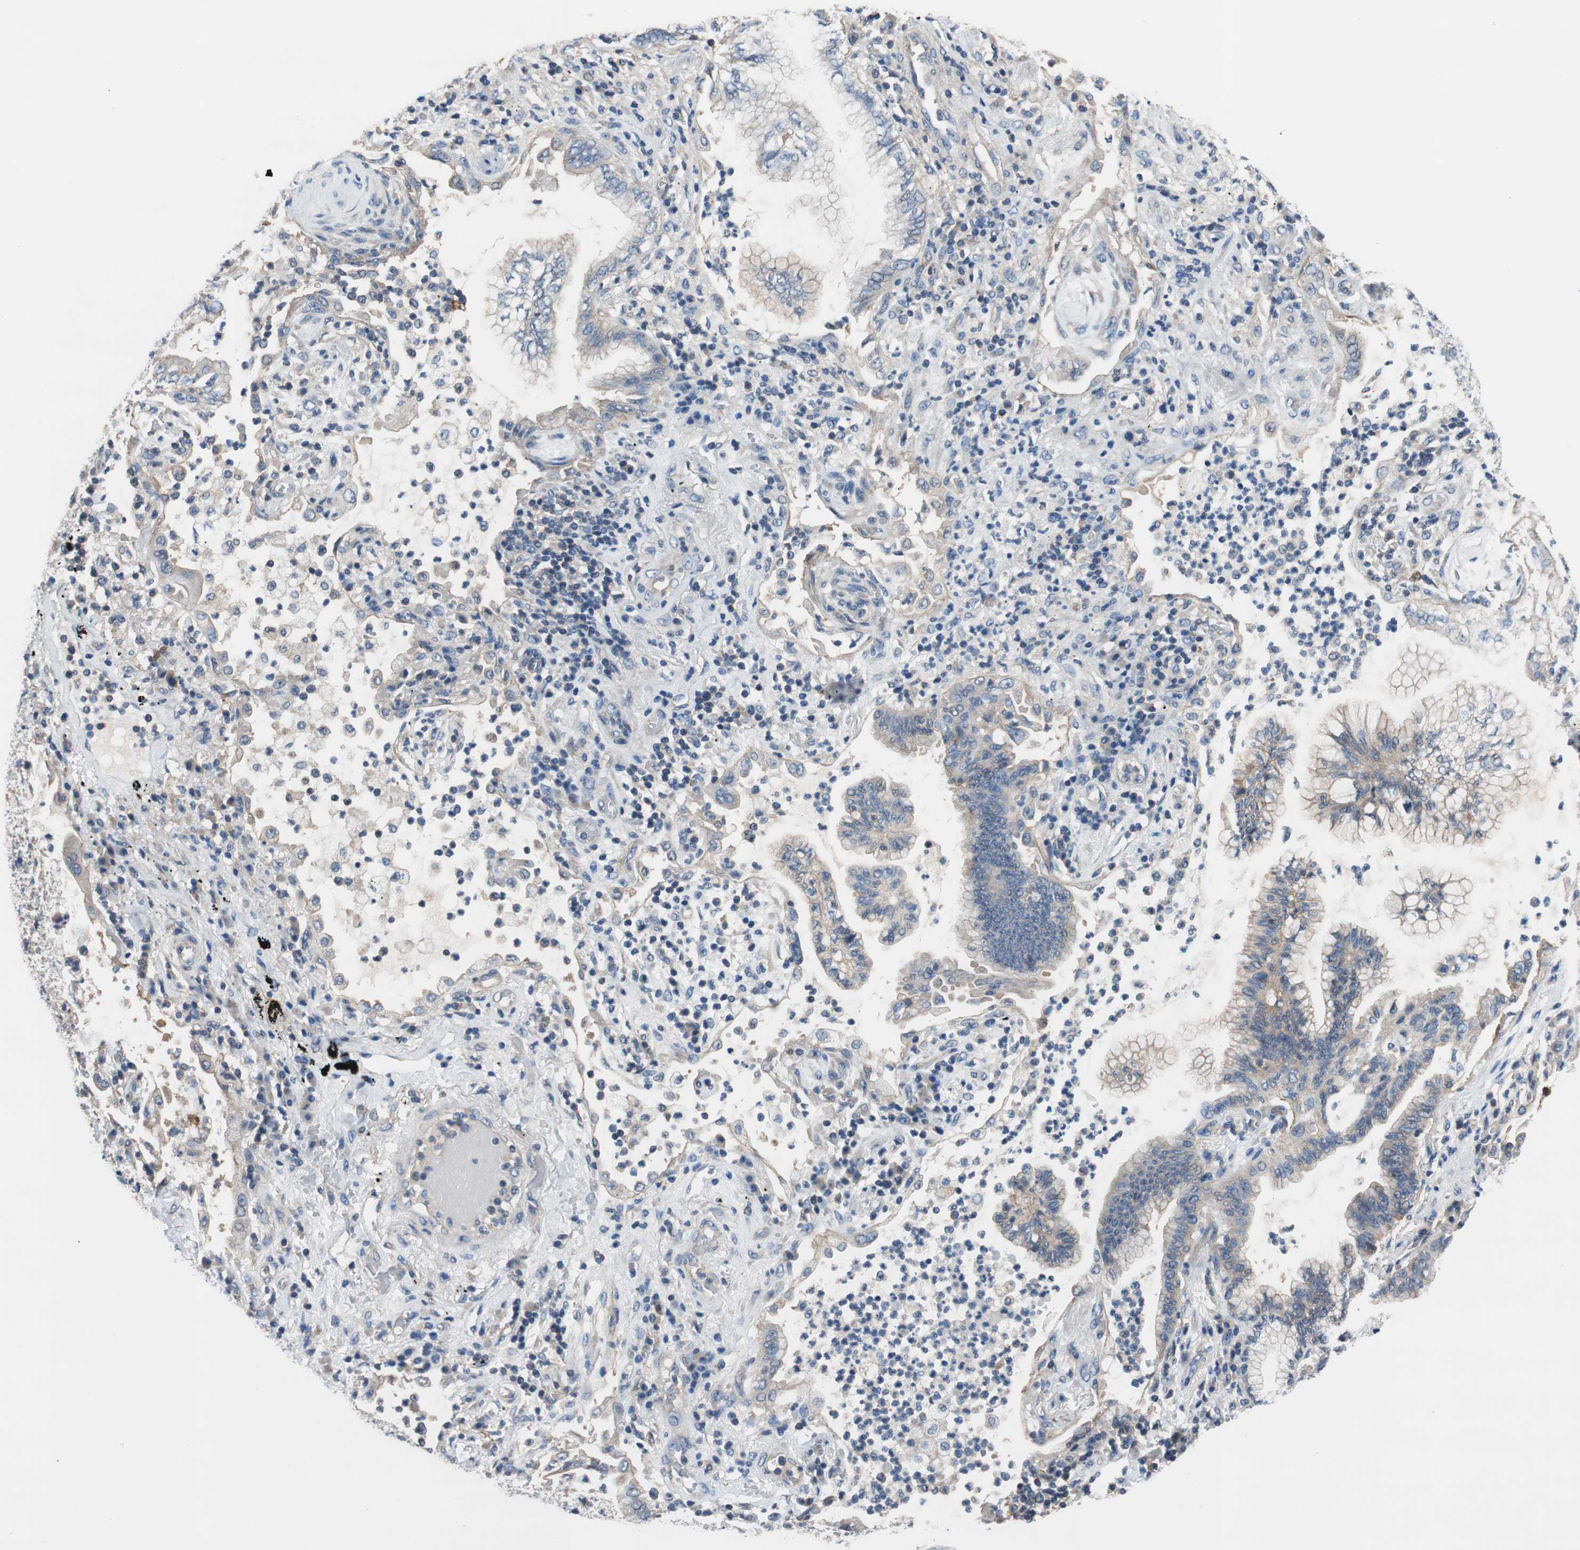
{"staining": {"intensity": "negative", "quantity": "none", "location": "none"}, "tissue": "lung cancer", "cell_type": "Tumor cells", "image_type": "cancer", "snomed": [{"axis": "morphology", "description": "Normal tissue, NOS"}, {"axis": "morphology", "description": "Adenocarcinoma, NOS"}, {"axis": "topography", "description": "Bronchus"}, {"axis": "topography", "description": "Lung"}], "caption": "This is an immunohistochemistry image of human lung adenocarcinoma. There is no staining in tumor cells.", "gene": "CALML3", "patient": {"sex": "female", "age": 70}}